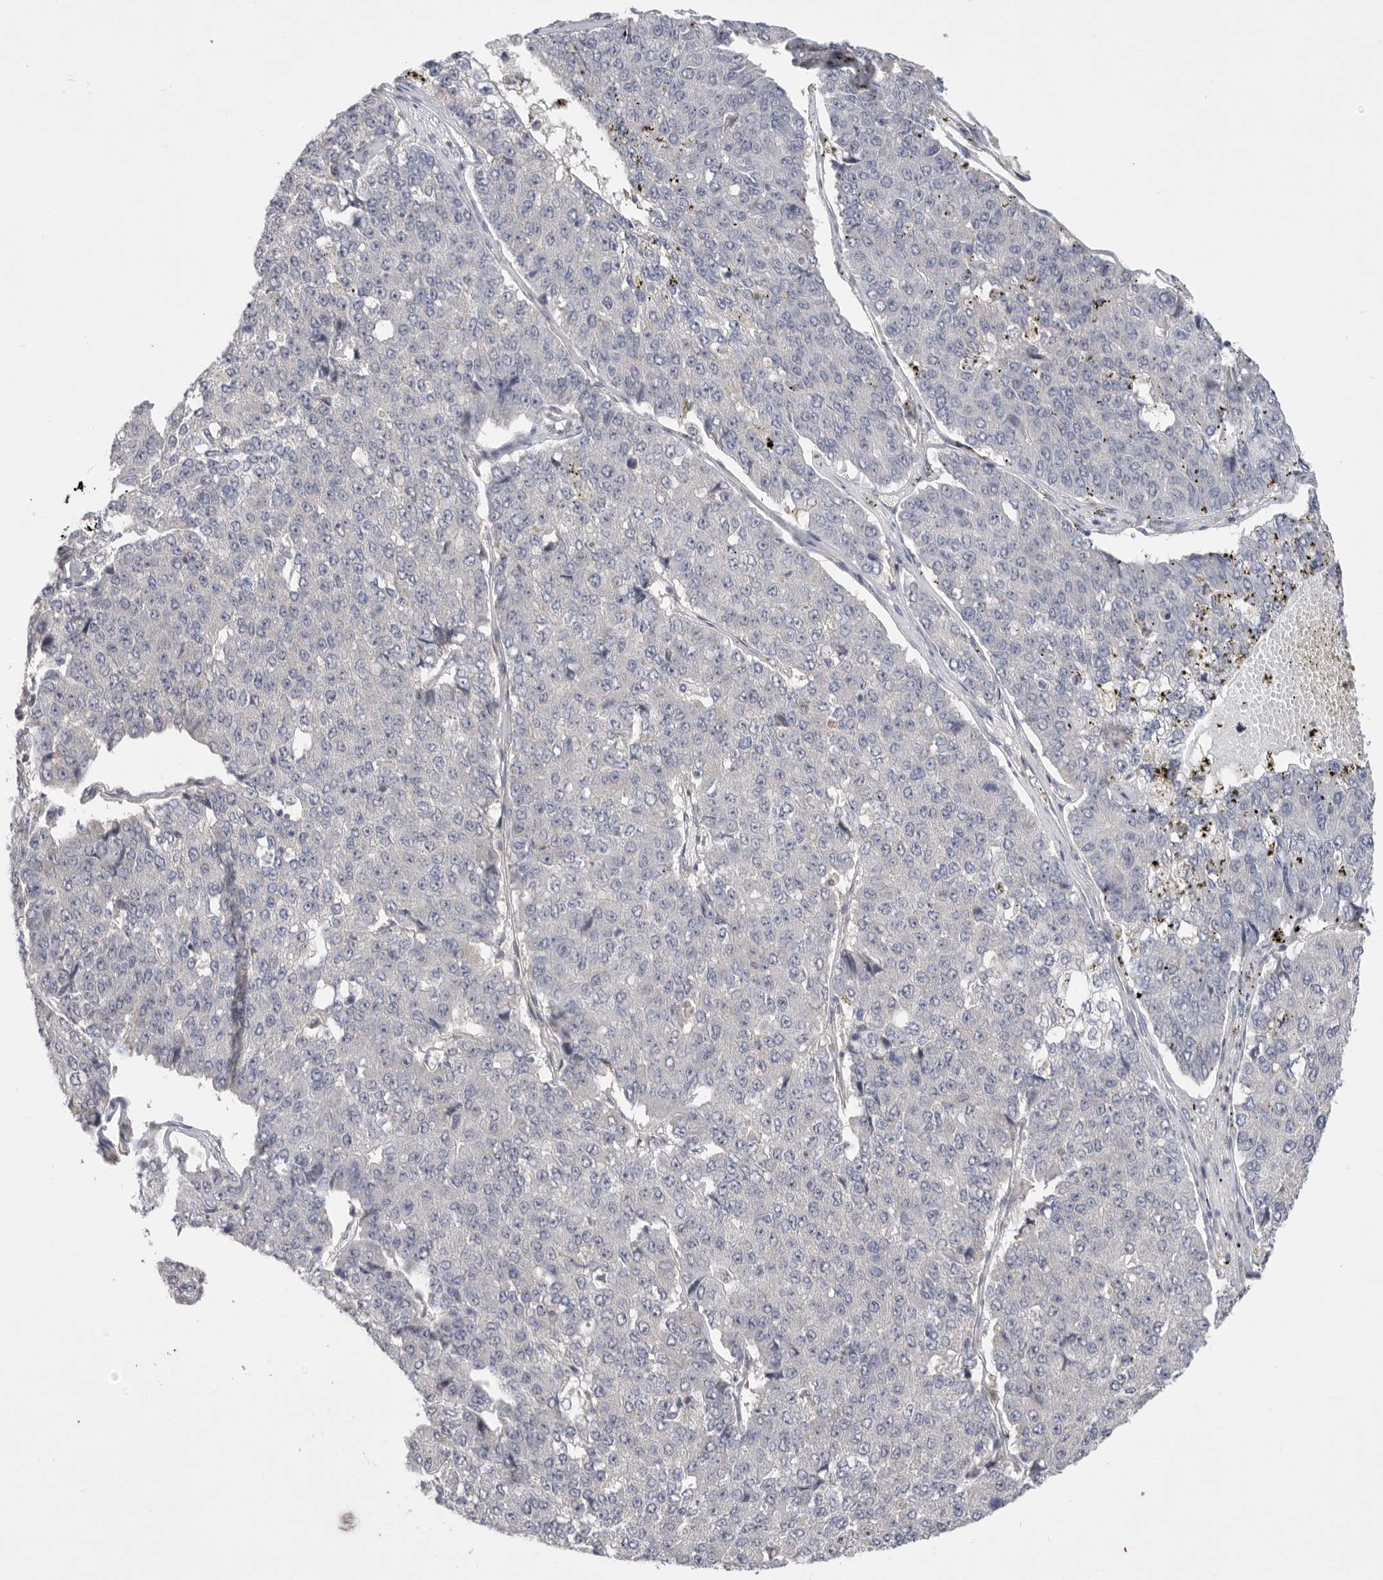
{"staining": {"intensity": "negative", "quantity": "none", "location": "none"}, "tissue": "pancreatic cancer", "cell_type": "Tumor cells", "image_type": "cancer", "snomed": [{"axis": "morphology", "description": "Adenocarcinoma, NOS"}, {"axis": "topography", "description": "Pancreas"}], "caption": "A high-resolution histopathology image shows immunohistochemistry staining of pancreatic adenocarcinoma, which exhibits no significant positivity in tumor cells.", "gene": "MTFR1L", "patient": {"sex": "male", "age": 50}}